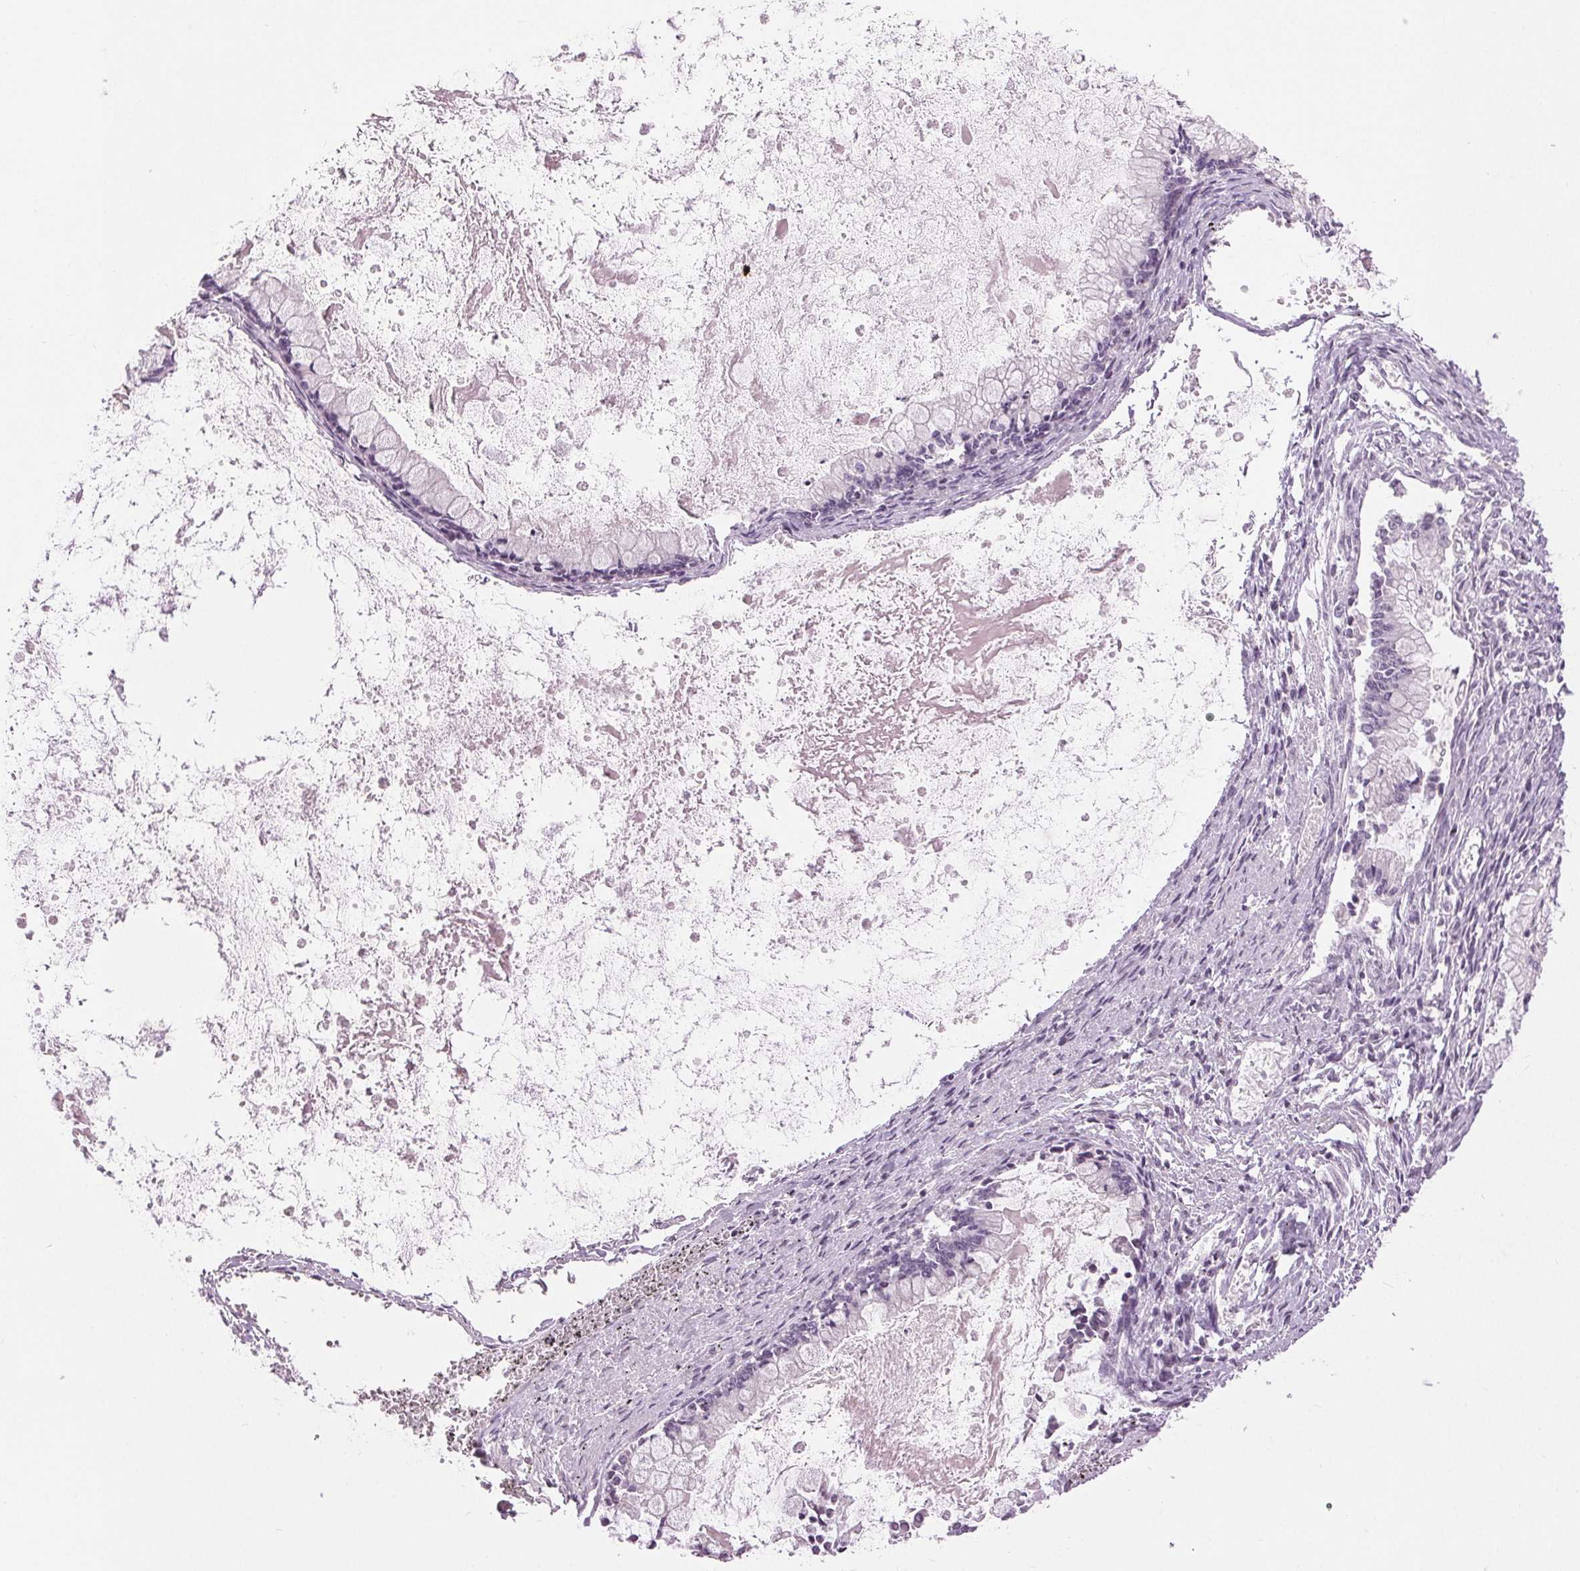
{"staining": {"intensity": "negative", "quantity": "none", "location": "none"}, "tissue": "ovarian cancer", "cell_type": "Tumor cells", "image_type": "cancer", "snomed": [{"axis": "morphology", "description": "Cystadenocarcinoma, mucinous, NOS"}, {"axis": "topography", "description": "Ovary"}], "caption": "Protein analysis of mucinous cystadenocarcinoma (ovarian) shows no significant positivity in tumor cells.", "gene": "DSG3", "patient": {"sex": "female", "age": 67}}